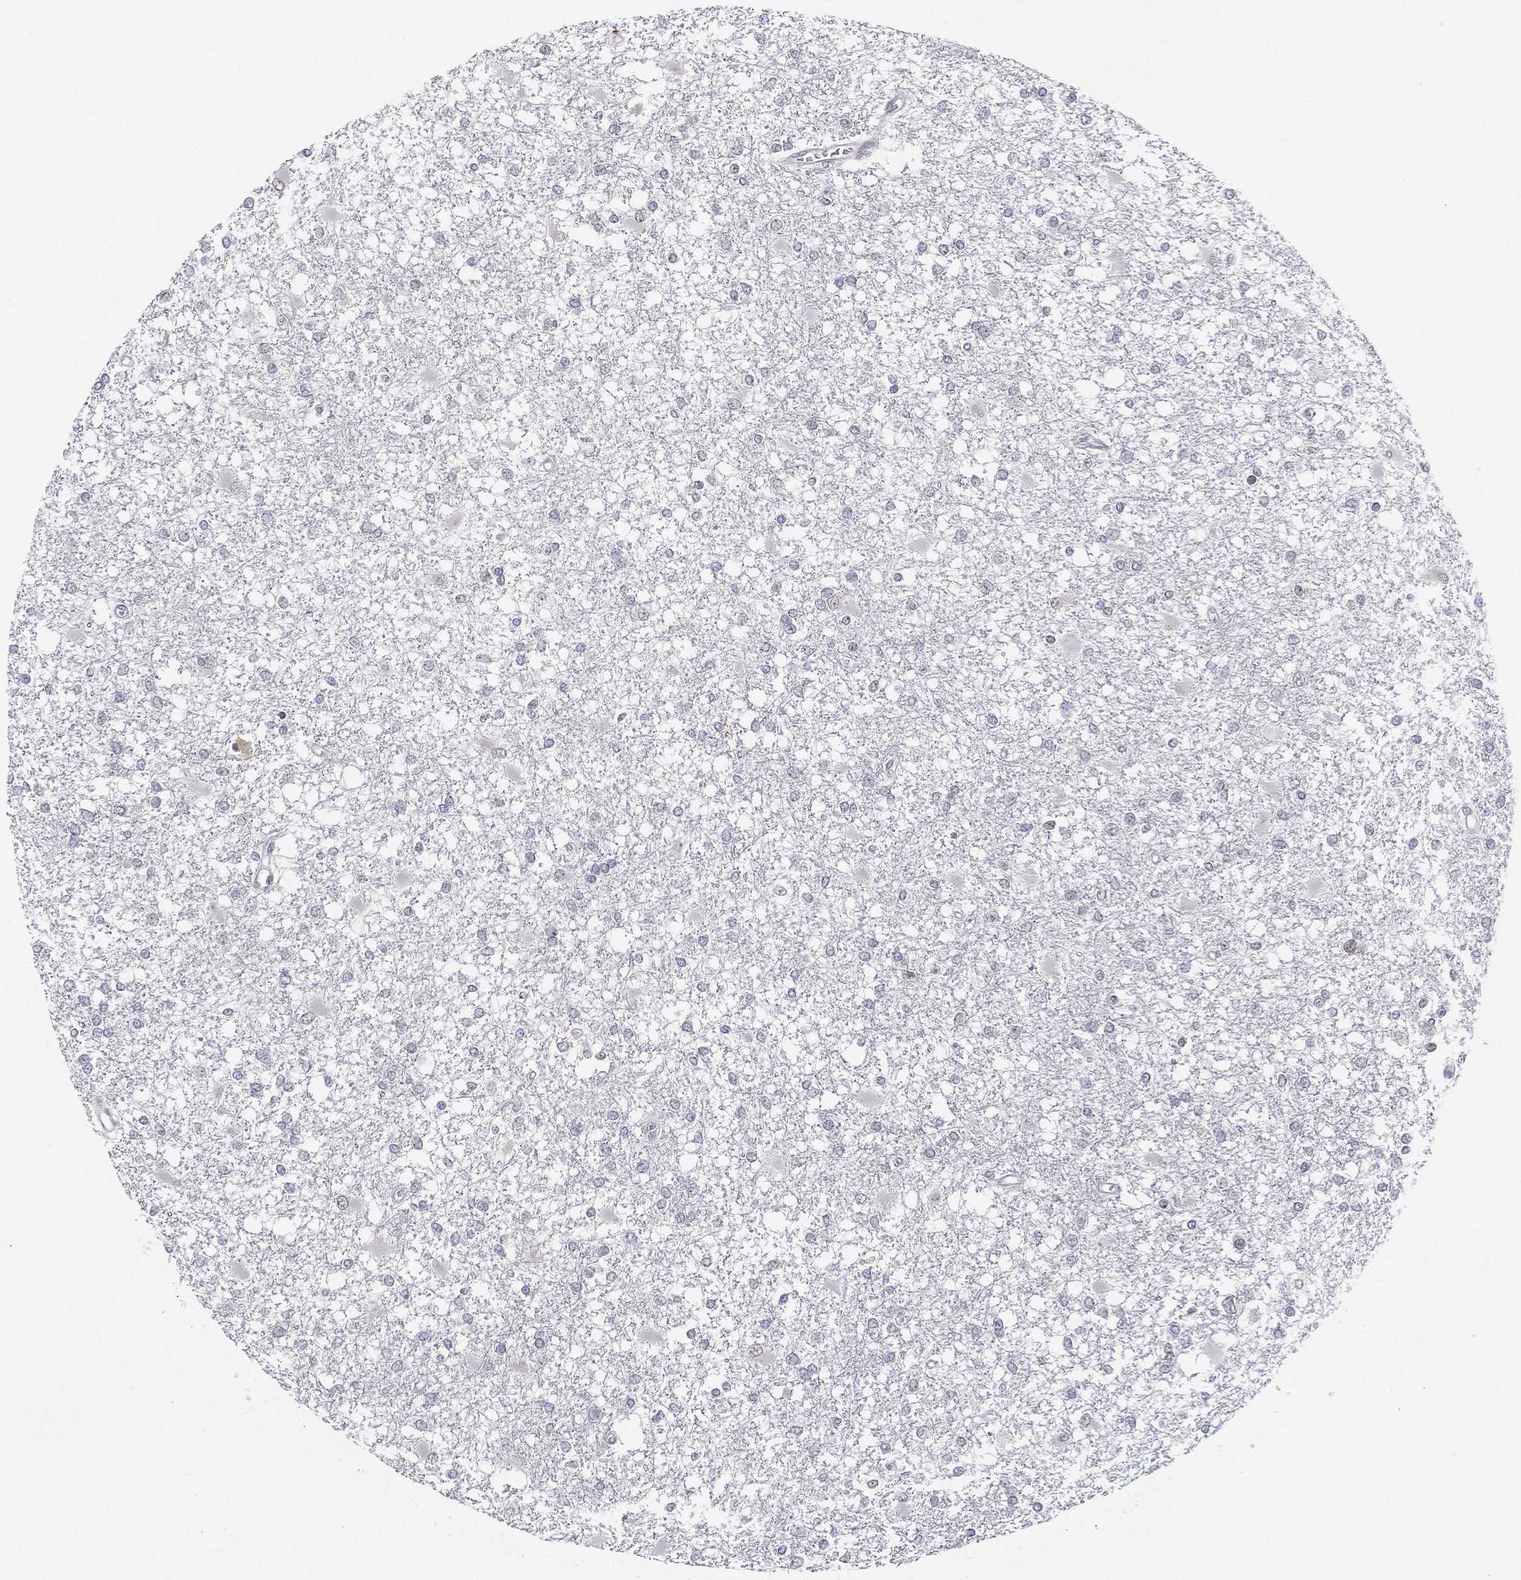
{"staining": {"intensity": "negative", "quantity": "none", "location": "none"}, "tissue": "glioma", "cell_type": "Tumor cells", "image_type": "cancer", "snomed": [{"axis": "morphology", "description": "Glioma, malignant, High grade"}, {"axis": "topography", "description": "Cerebral cortex"}], "caption": "A high-resolution histopathology image shows immunohistochemistry staining of glioma, which shows no significant staining in tumor cells.", "gene": "MS4A8", "patient": {"sex": "male", "age": 79}}